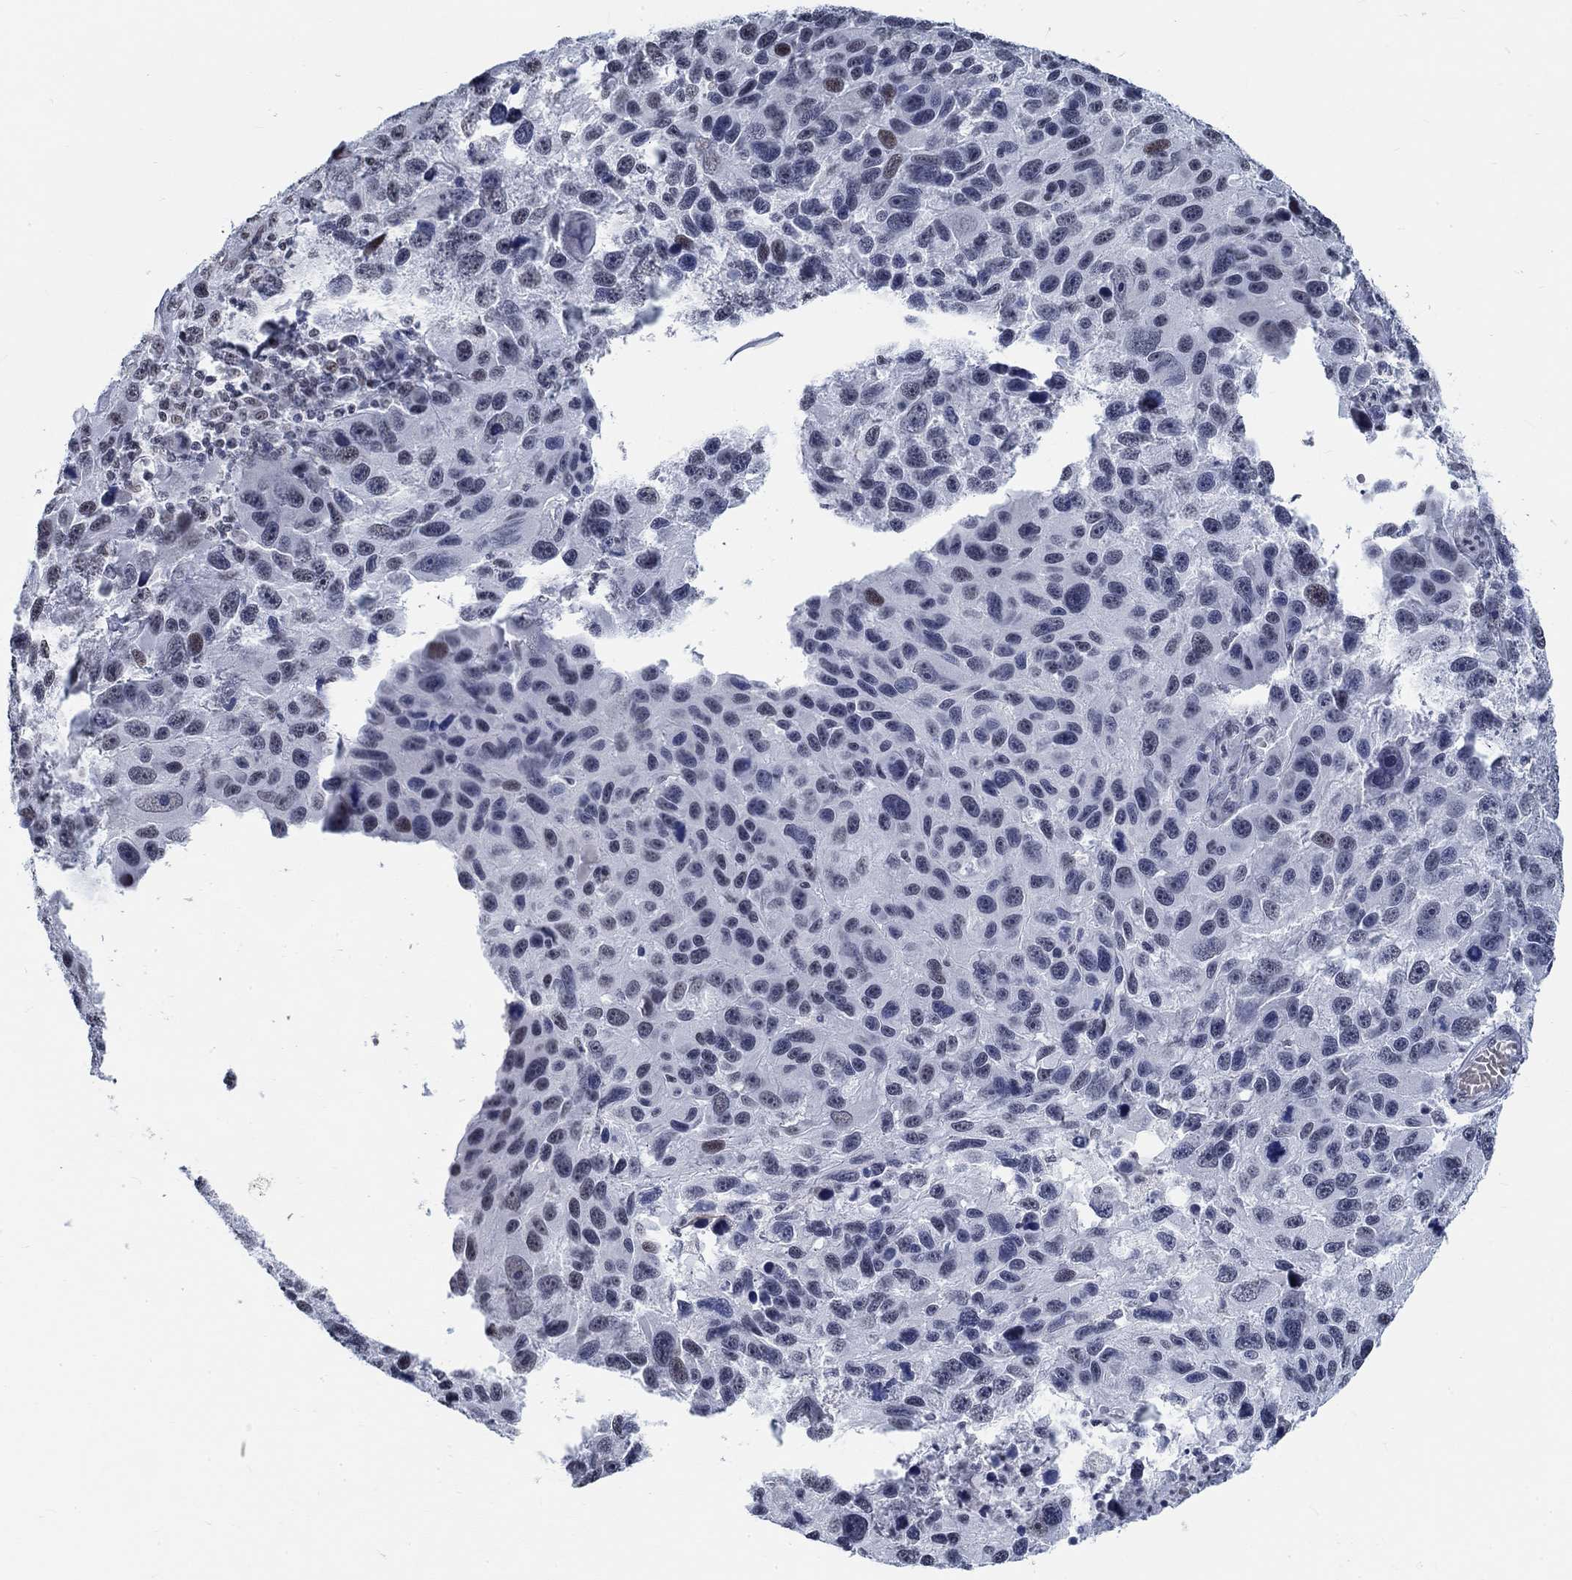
{"staining": {"intensity": "negative", "quantity": "none", "location": "none"}, "tissue": "melanoma", "cell_type": "Tumor cells", "image_type": "cancer", "snomed": [{"axis": "morphology", "description": "Malignant melanoma, NOS"}, {"axis": "topography", "description": "Skin"}], "caption": "Immunohistochemical staining of human melanoma exhibits no significant positivity in tumor cells.", "gene": "KCNH8", "patient": {"sex": "male", "age": 53}}